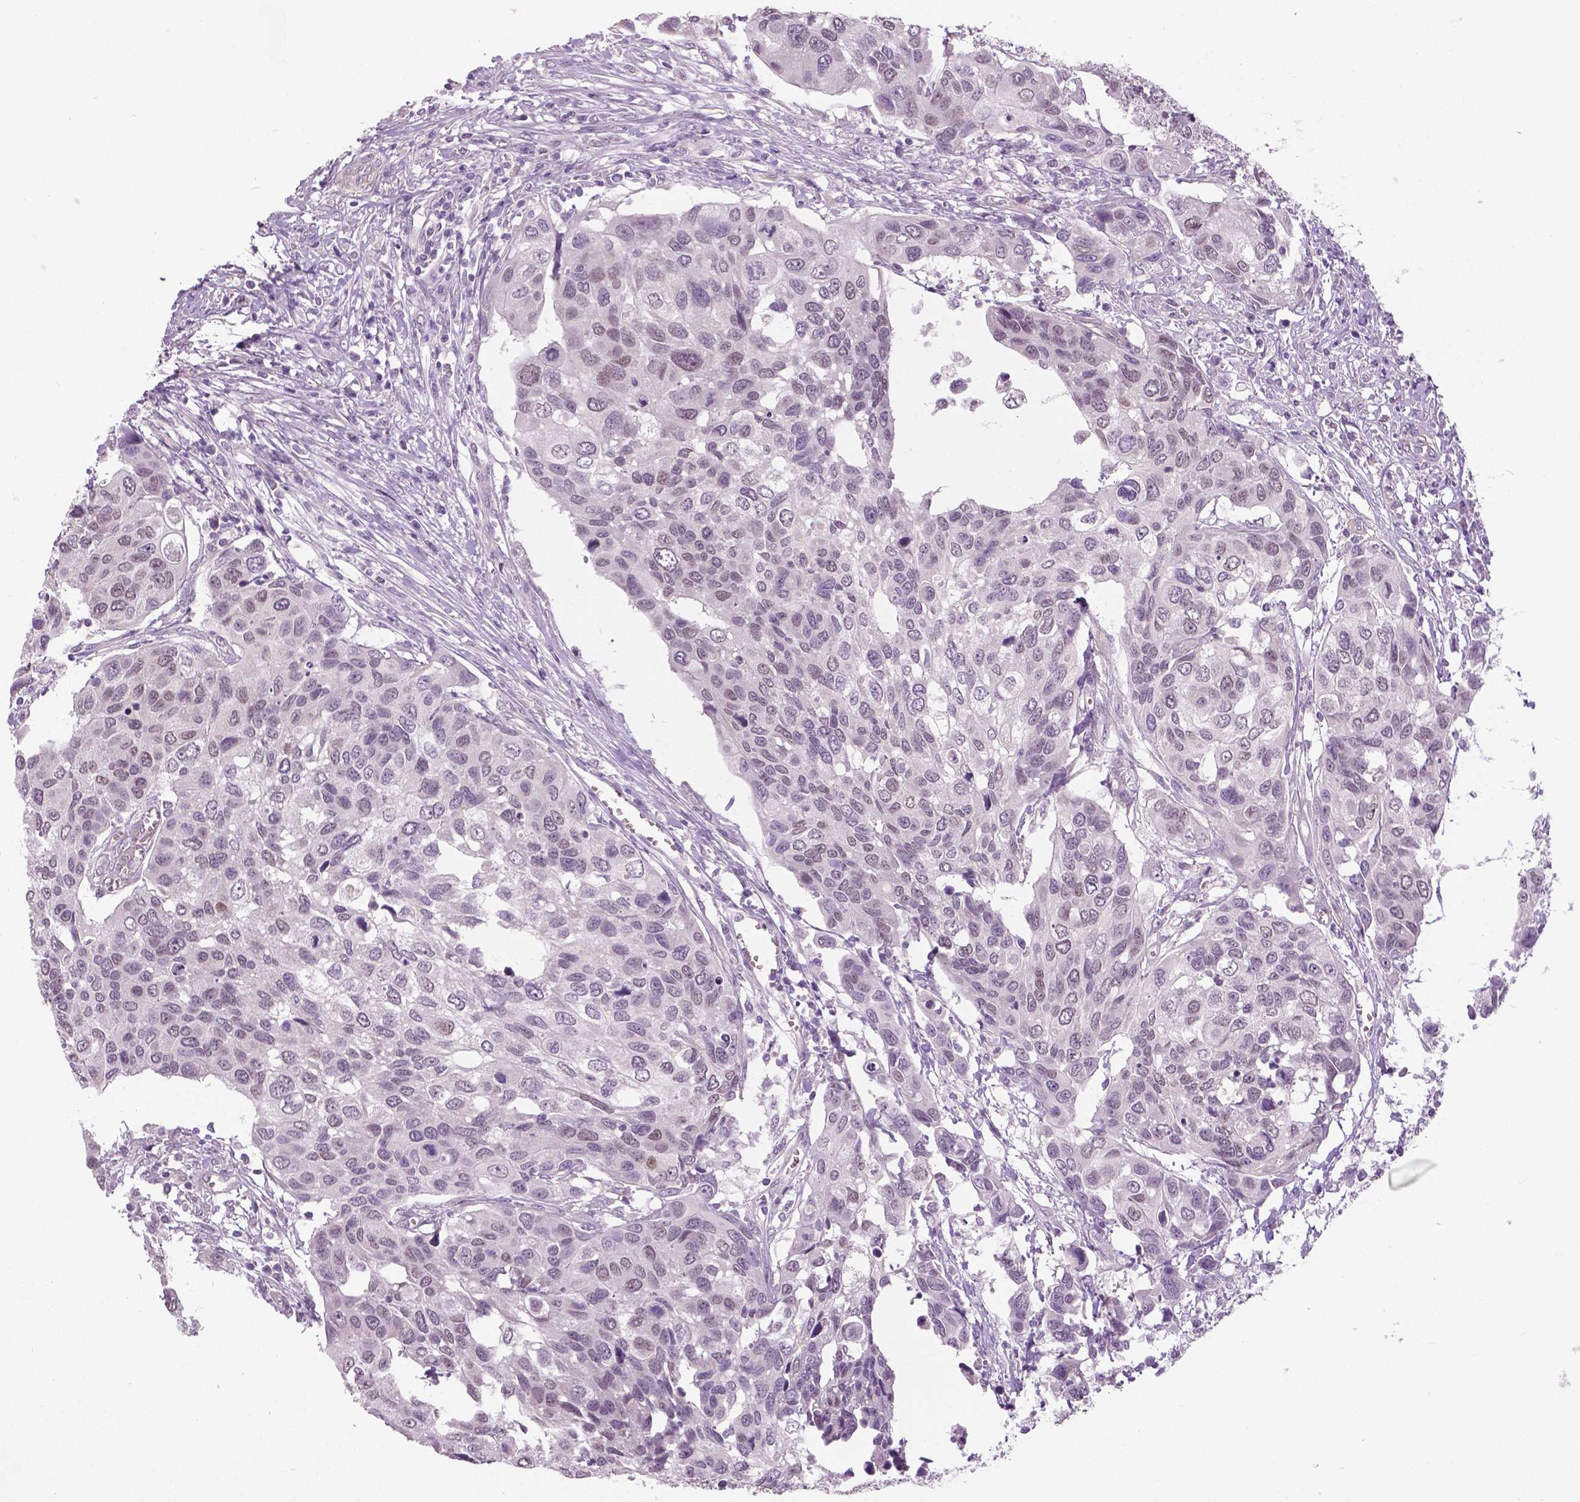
{"staining": {"intensity": "negative", "quantity": "none", "location": "none"}, "tissue": "urothelial cancer", "cell_type": "Tumor cells", "image_type": "cancer", "snomed": [{"axis": "morphology", "description": "Urothelial carcinoma, High grade"}, {"axis": "topography", "description": "Urinary bladder"}], "caption": "This is an immunohistochemistry (IHC) photomicrograph of high-grade urothelial carcinoma. There is no positivity in tumor cells.", "gene": "FOXA1", "patient": {"sex": "male", "age": 60}}